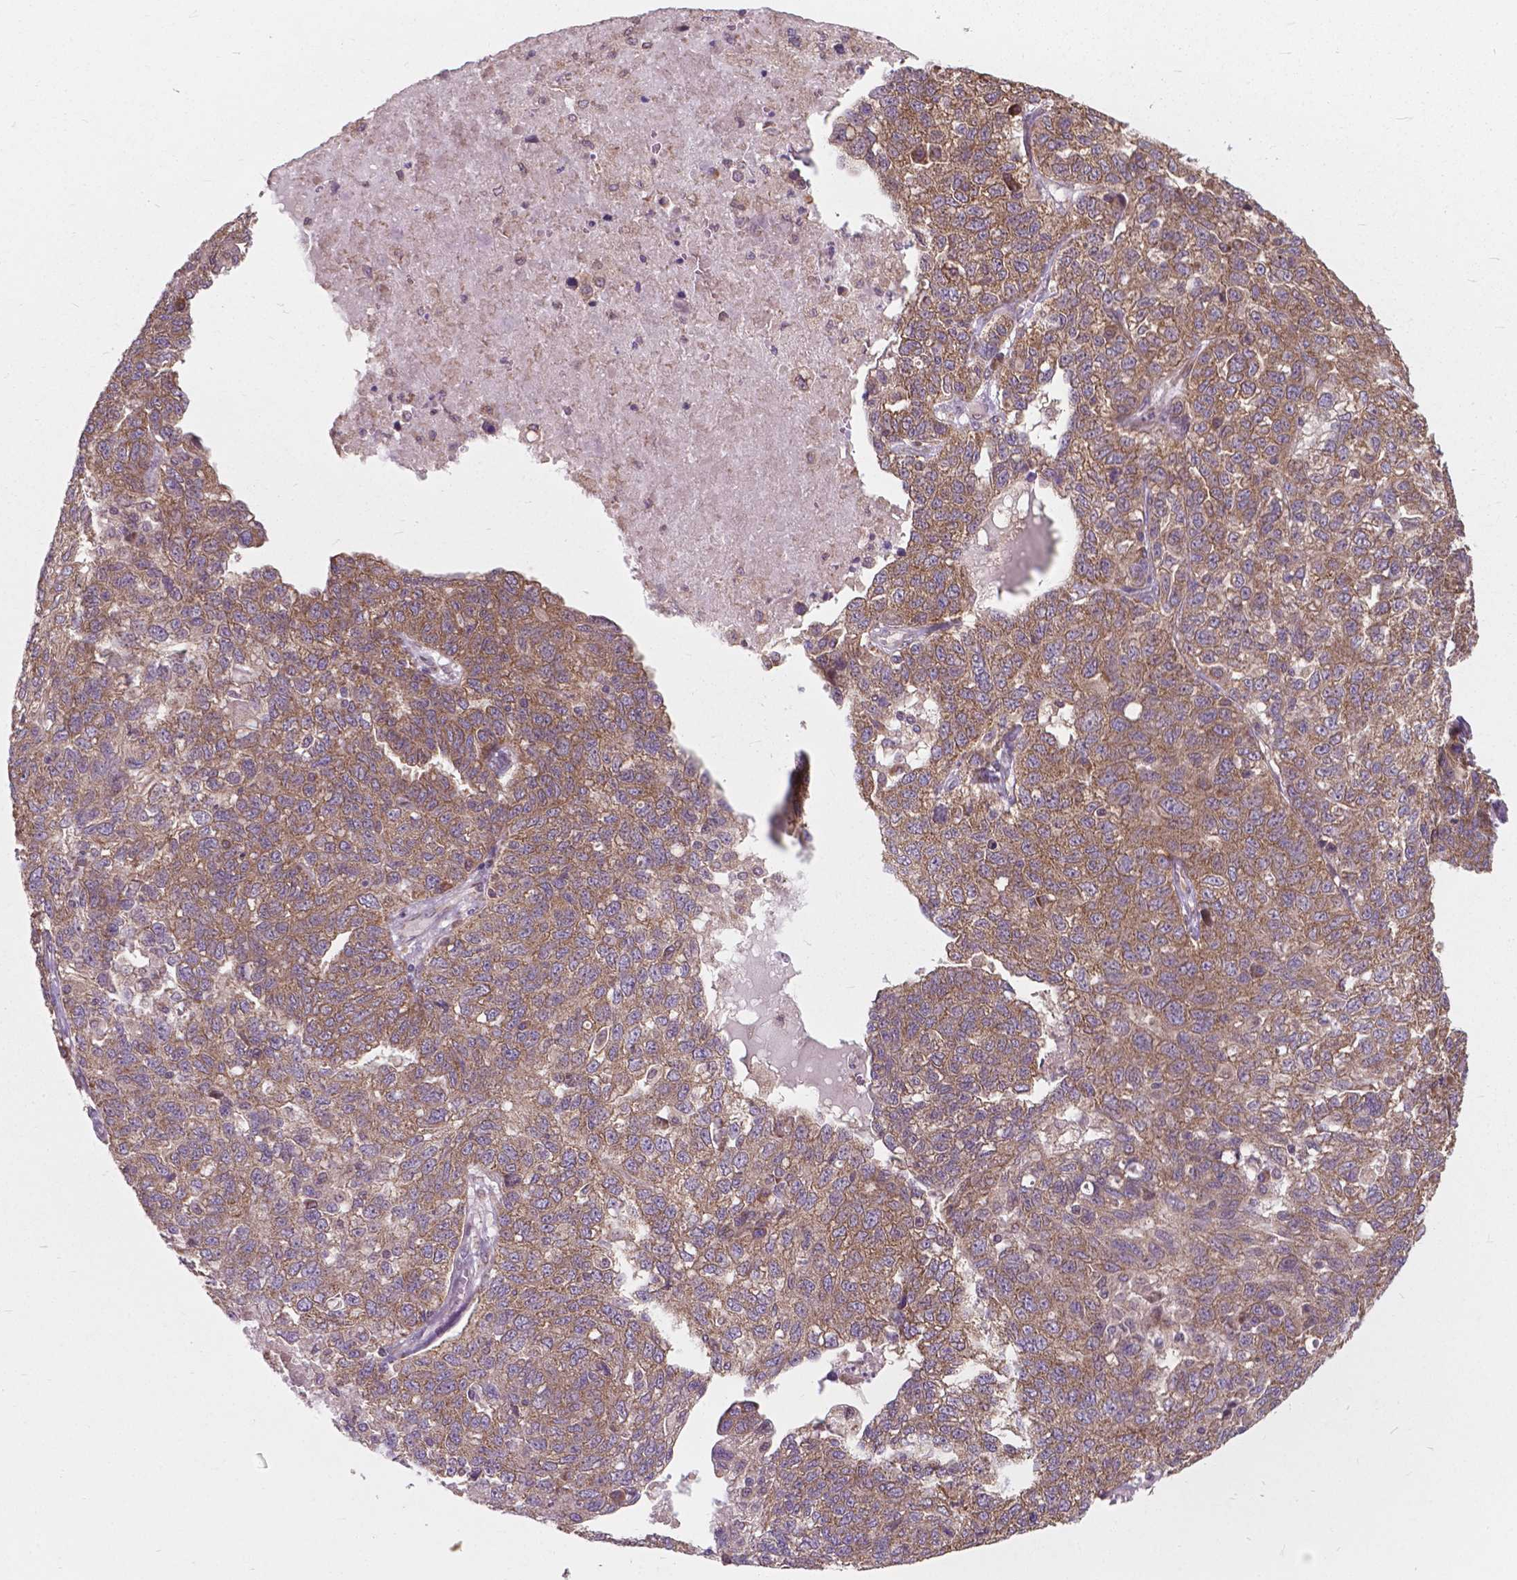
{"staining": {"intensity": "weak", "quantity": ">75%", "location": "cytoplasmic/membranous"}, "tissue": "ovarian cancer", "cell_type": "Tumor cells", "image_type": "cancer", "snomed": [{"axis": "morphology", "description": "Cystadenocarcinoma, serous, NOS"}, {"axis": "topography", "description": "Ovary"}], "caption": "The photomicrograph shows staining of ovarian cancer, revealing weak cytoplasmic/membranous protein expression (brown color) within tumor cells.", "gene": "MRPL33", "patient": {"sex": "female", "age": 71}}